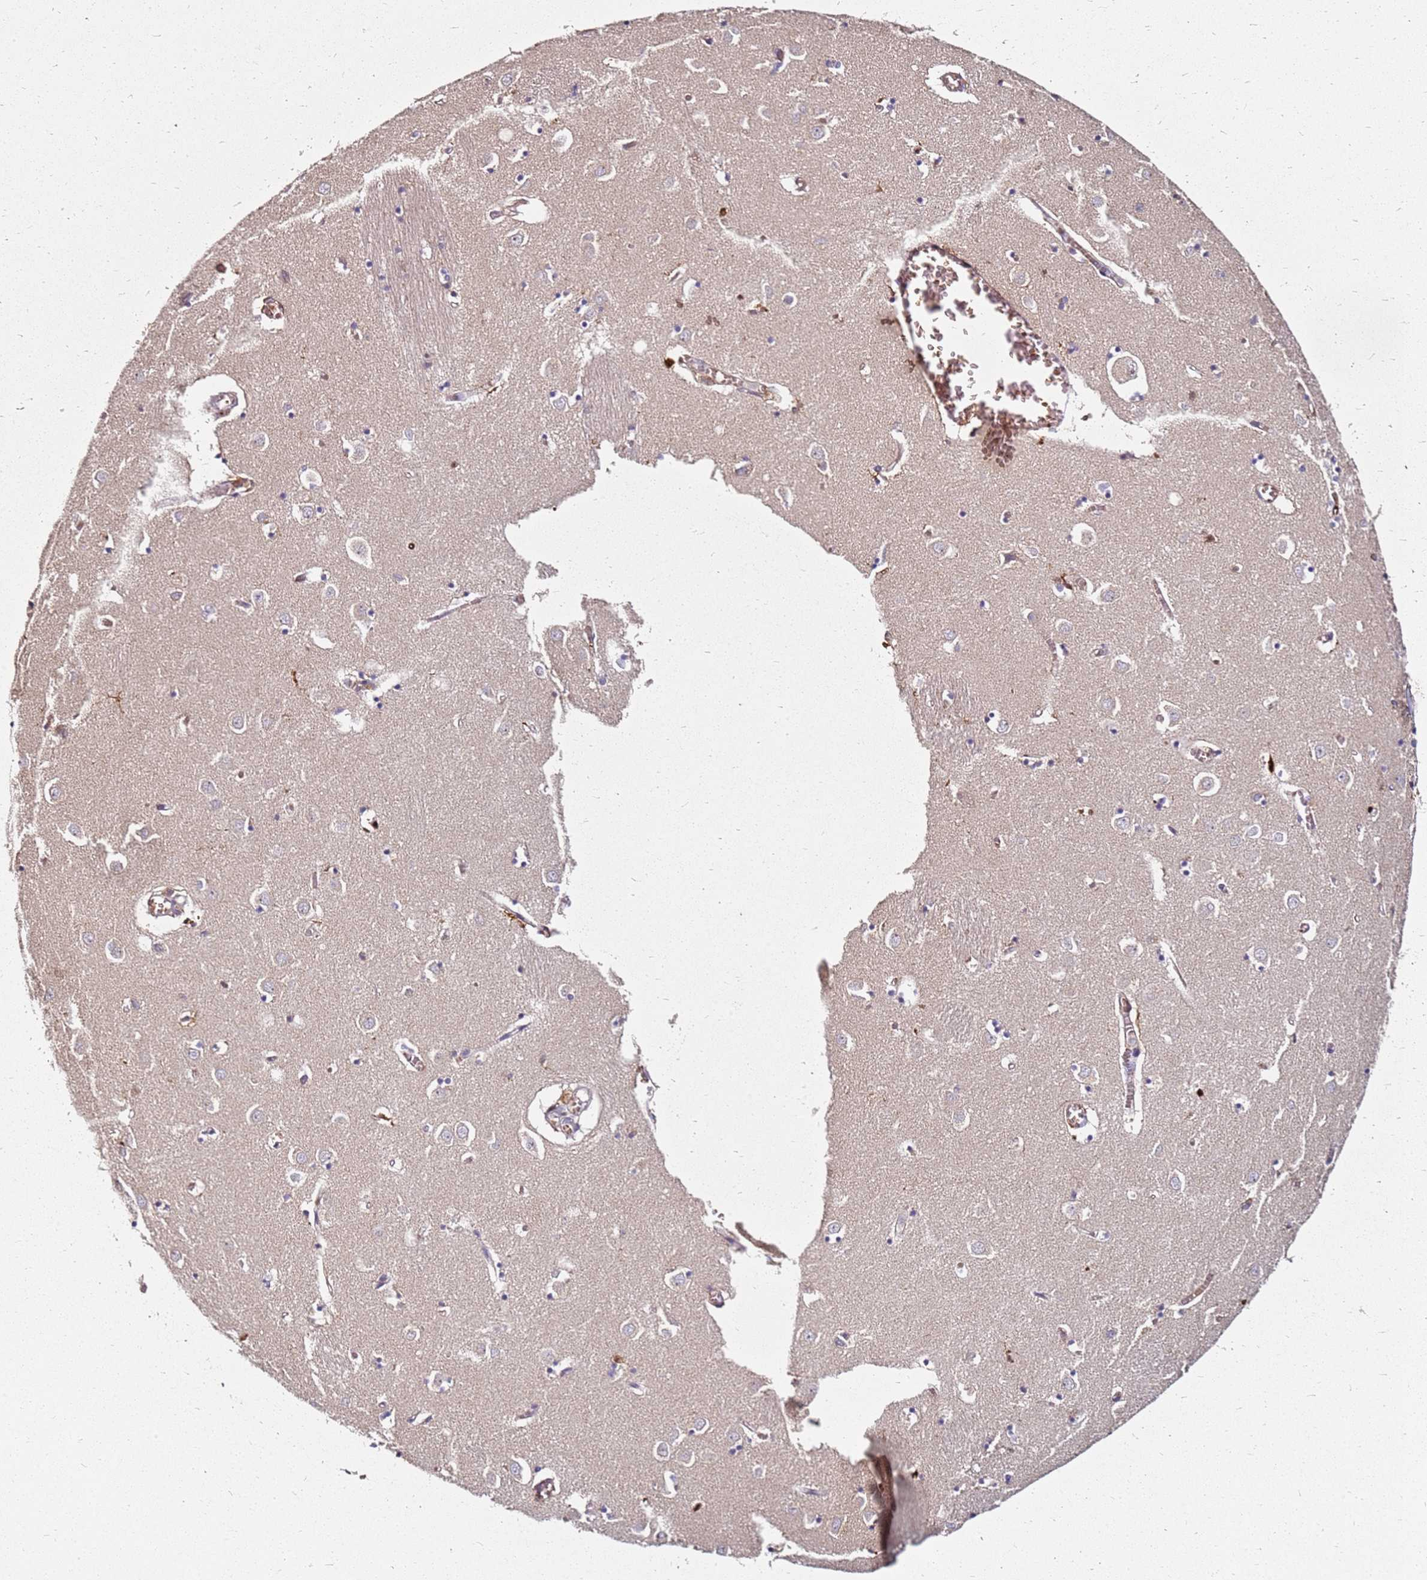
{"staining": {"intensity": "moderate", "quantity": "<25%", "location": "nuclear"}, "tissue": "caudate", "cell_type": "Glial cells", "image_type": "normal", "snomed": [{"axis": "morphology", "description": "Normal tissue, NOS"}, {"axis": "topography", "description": "Lateral ventricle wall"}], "caption": "Immunohistochemical staining of unremarkable caudate shows moderate nuclear protein staining in approximately <25% of glial cells.", "gene": "RNF11", "patient": {"sex": "male", "age": 70}}